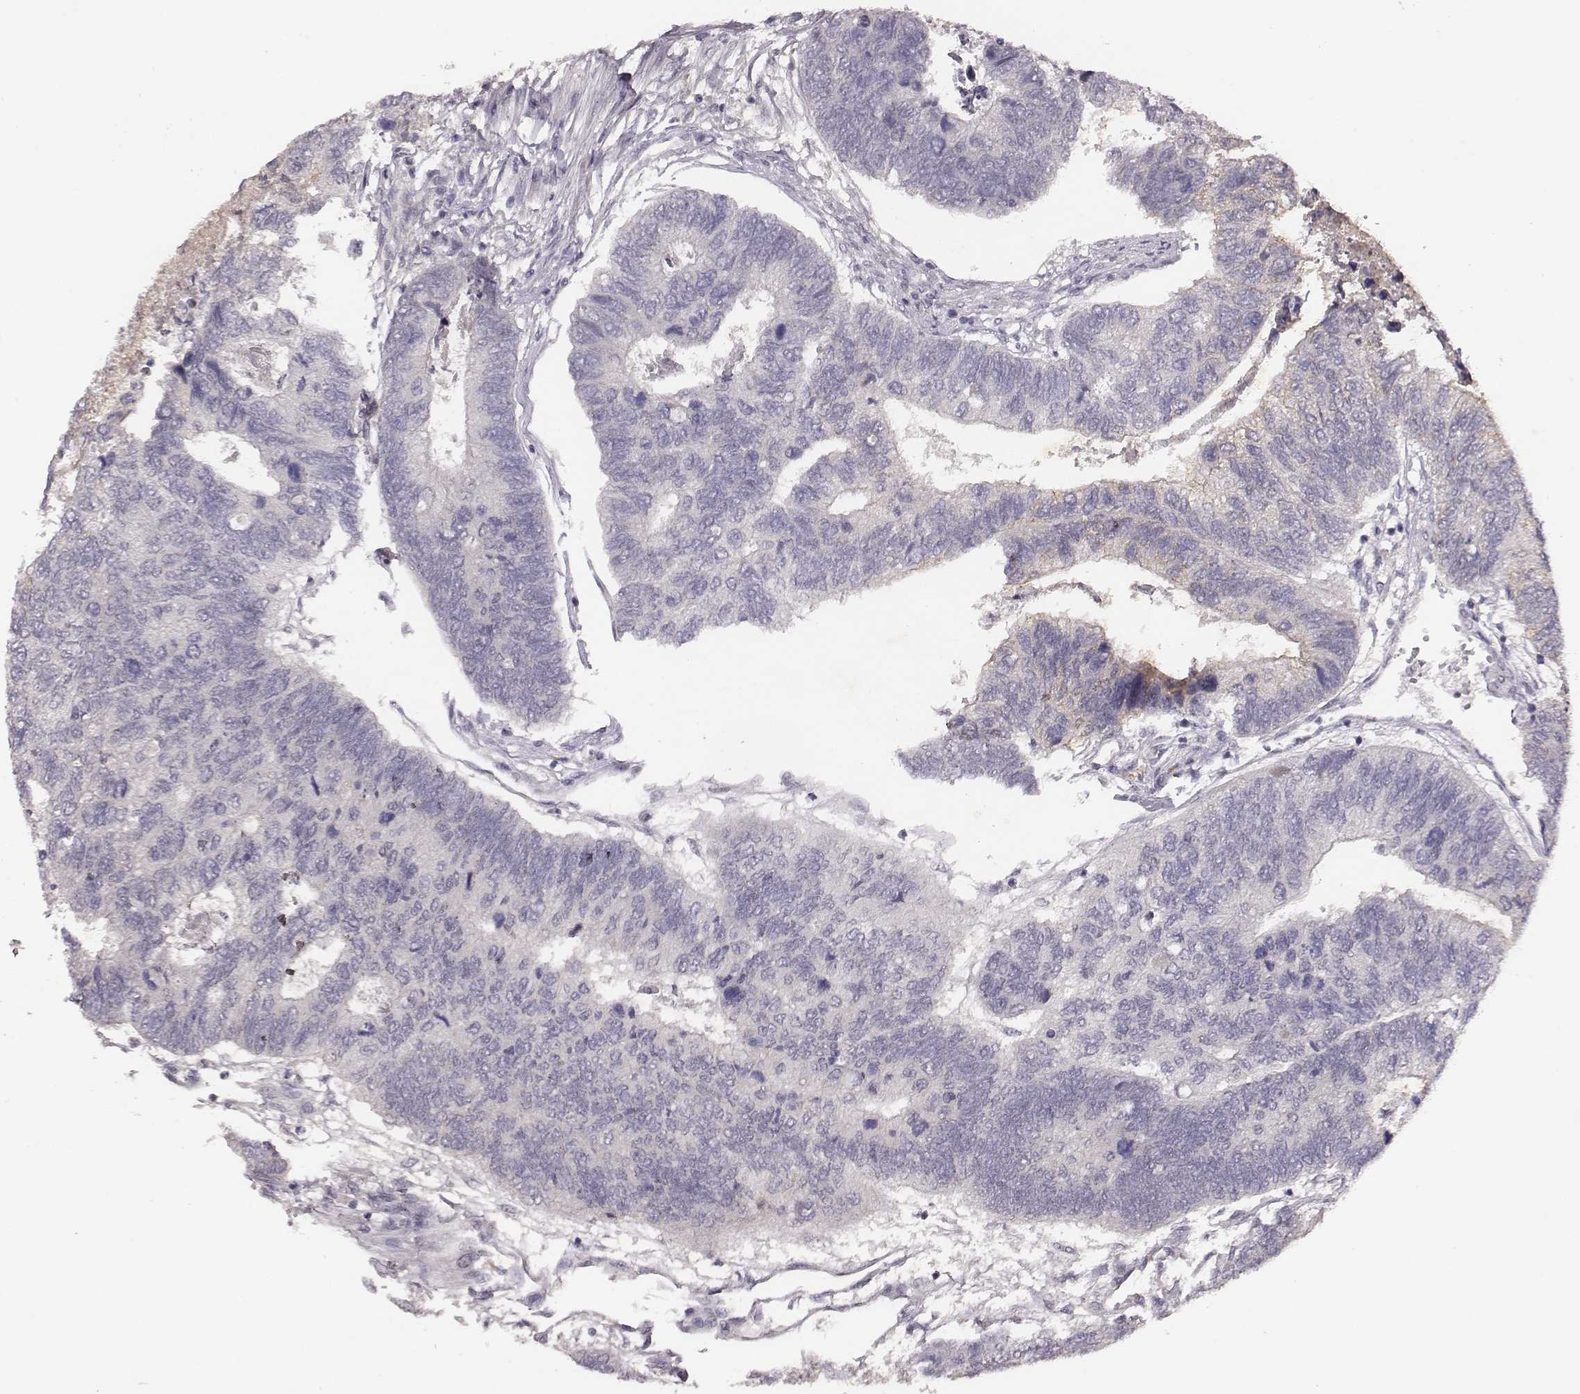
{"staining": {"intensity": "negative", "quantity": "none", "location": "none"}, "tissue": "colorectal cancer", "cell_type": "Tumor cells", "image_type": "cancer", "snomed": [{"axis": "morphology", "description": "Adenocarcinoma, NOS"}, {"axis": "topography", "description": "Colon"}], "caption": "Colorectal cancer stained for a protein using immunohistochemistry (IHC) demonstrates no expression tumor cells.", "gene": "SLC22A6", "patient": {"sex": "female", "age": 67}}